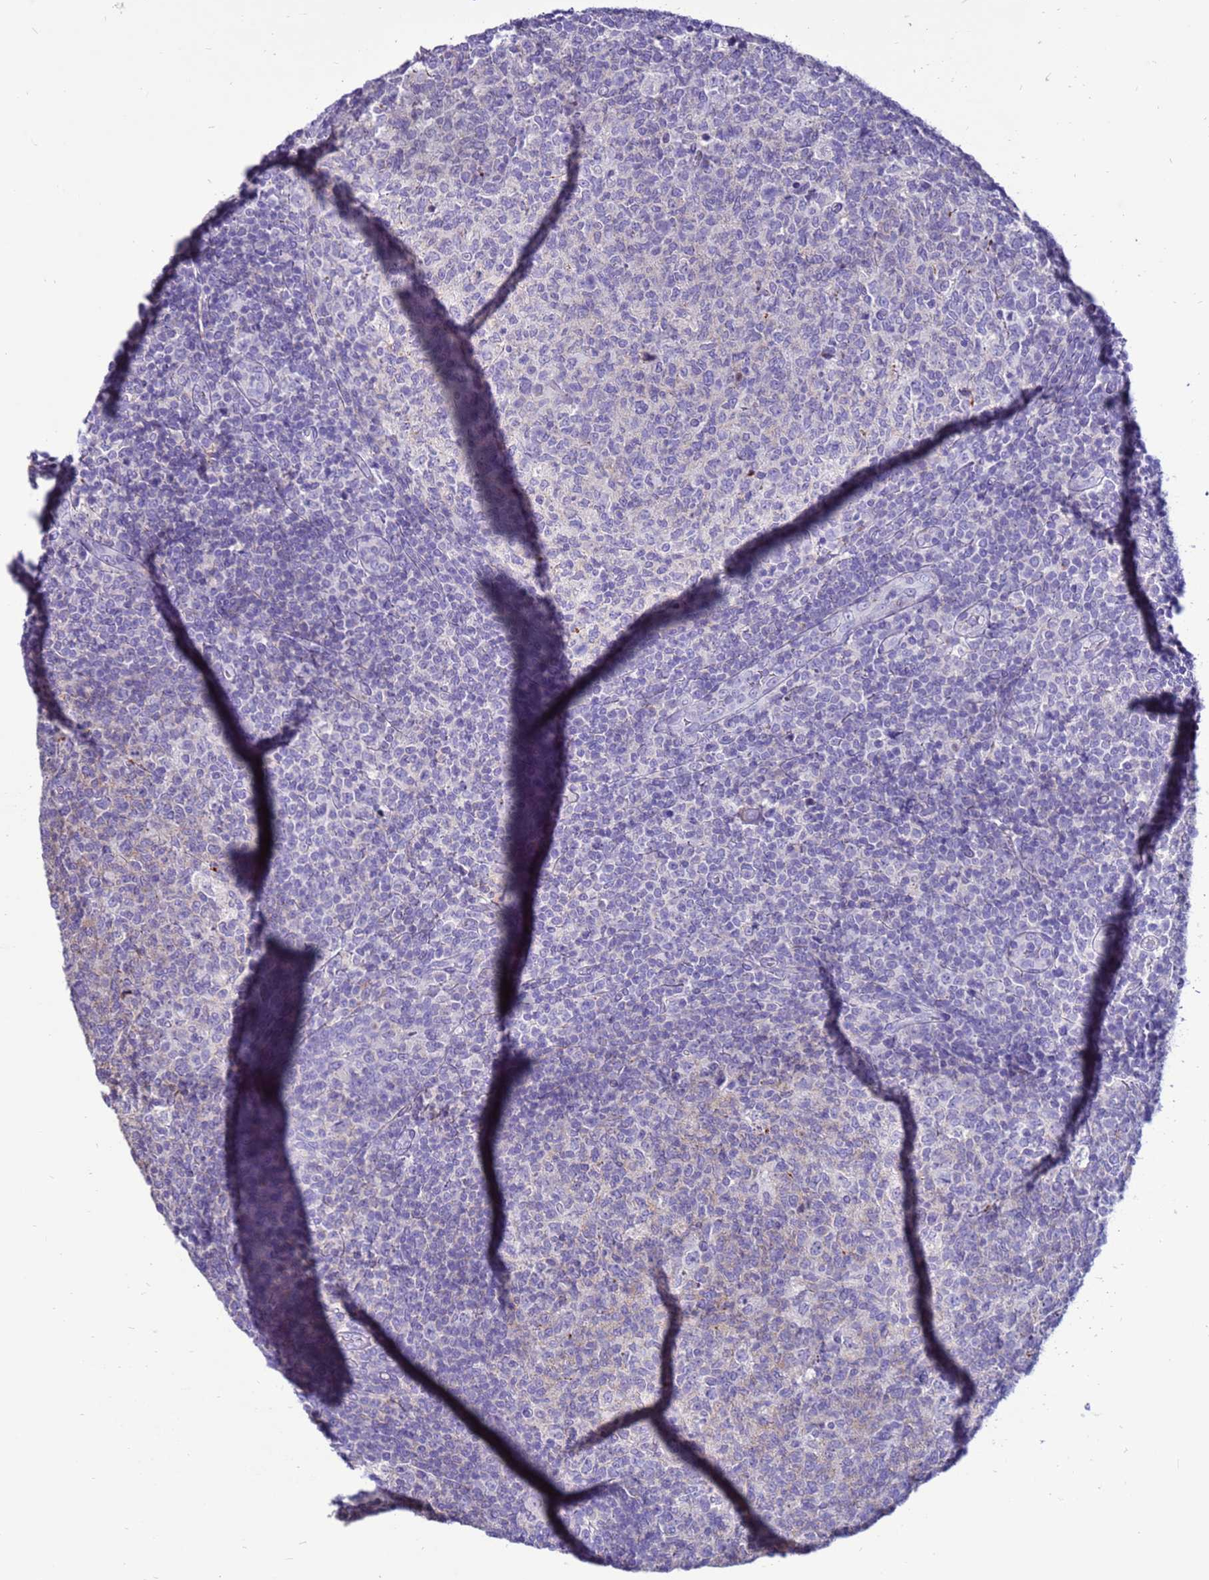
{"staining": {"intensity": "negative", "quantity": "none", "location": "none"}, "tissue": "tonsil", "cell_type": "Germinal center cells", "image_type": "normal", "snomed": [{"axis": "morphology", "description": "Normal tissue, NOS"}, {"axis": "topography", "description": "Tonsil"}], "caption": "Immunohistochemistry histopathology image of unremarkable tonsil: human tonsil stained with DAB reveals no significant protein staining in germinal center cells.", "gene": "PDE10A", "patient": {"sex": "female", "age": 19}}